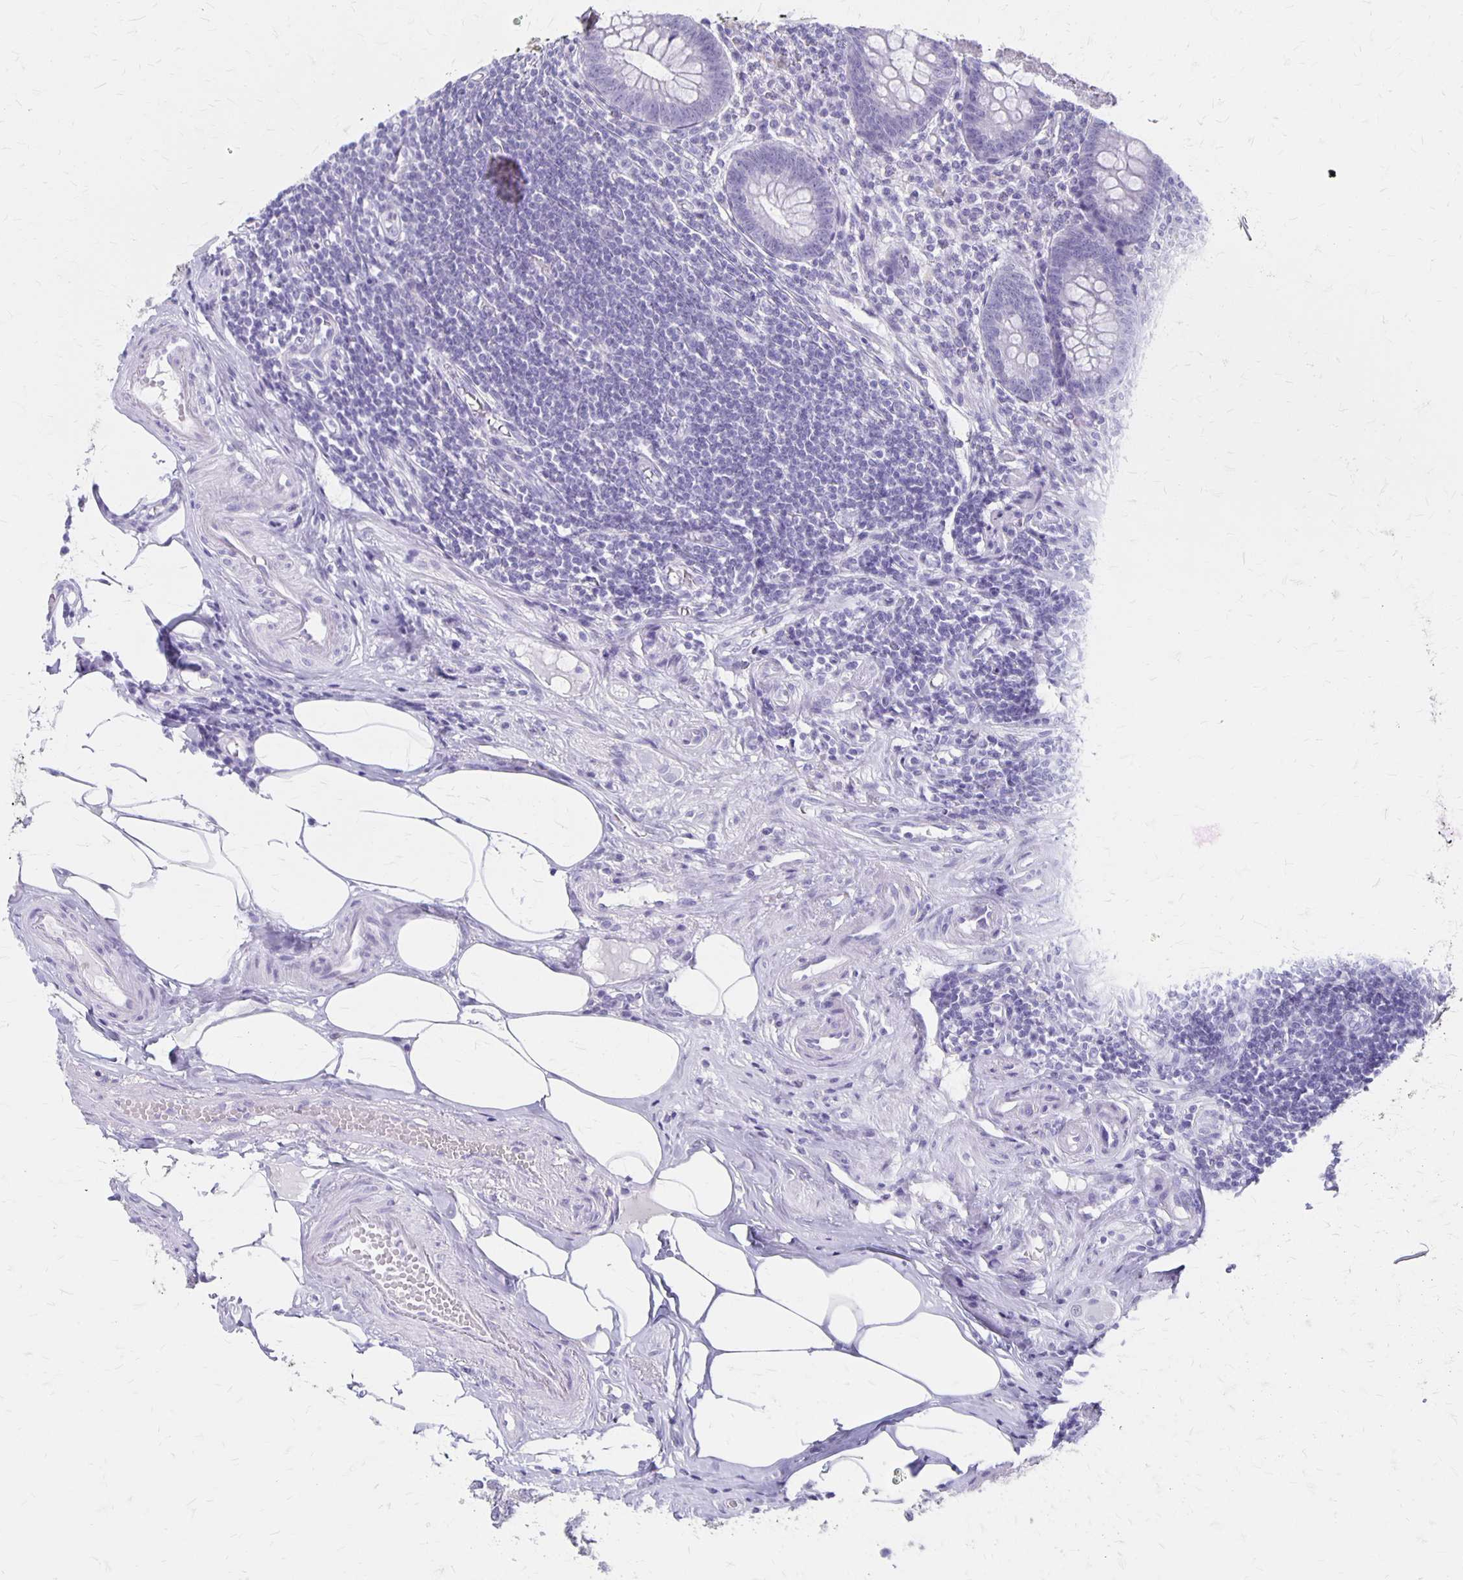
{"staining": {"intensity": "negative", "quantity": "none", "location": "none"}, "tissue": "appendix", "cell_type": "Glandular cells", "image_type": "normal", "snomed": [{"axis": "morphology", "description": "Normal tissue, NOS"}, {"axis": "topography", "description": "Appendix"}], "caption": "The histopathology image reveals no staining of glandular cells in benign appendix.", "gene": "MAGEC2", "patient": {"sex": "female", "age": 57}}